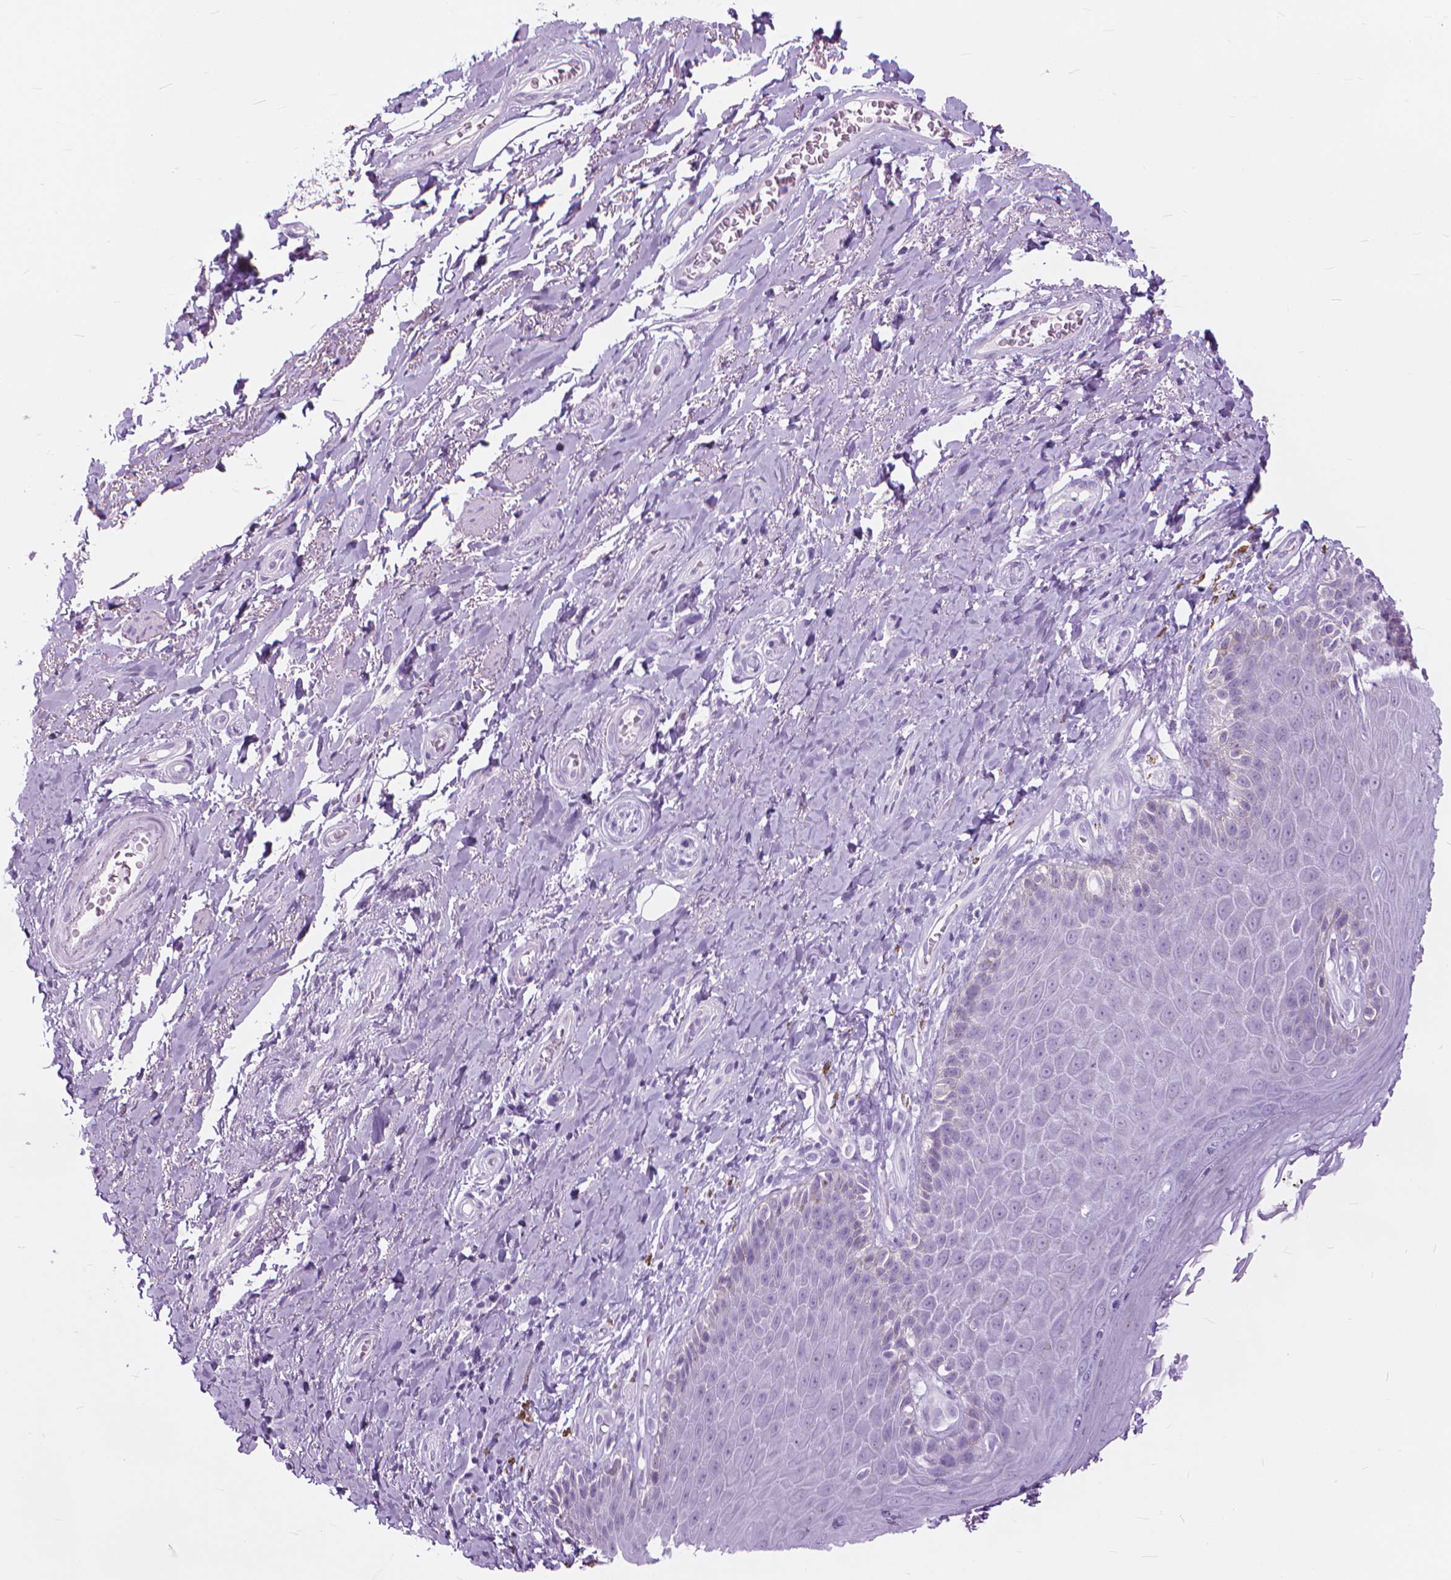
{"staining": {"intensity": "negative", "quantity": "none", "location": "none"}, "tissue": "adipose tissue", "cell_type": "Adipocytes", "image_type": "normal", "snomed": [{"axis": "morphology", "description": "Normal tissue, NOS"}, {"axis": "topography", "description": "Anal"}, {"axis": "topography", "description": "Peripheral nerve tissue"}], "caption": "This image is of normal adipose tissue stained with IHC to label a protein in brown with the nuclei are counter-stained blue. There is no expression in adipocytes.", "gene": "HTR2B", "patient": {"sex": "male", "age": 53}}